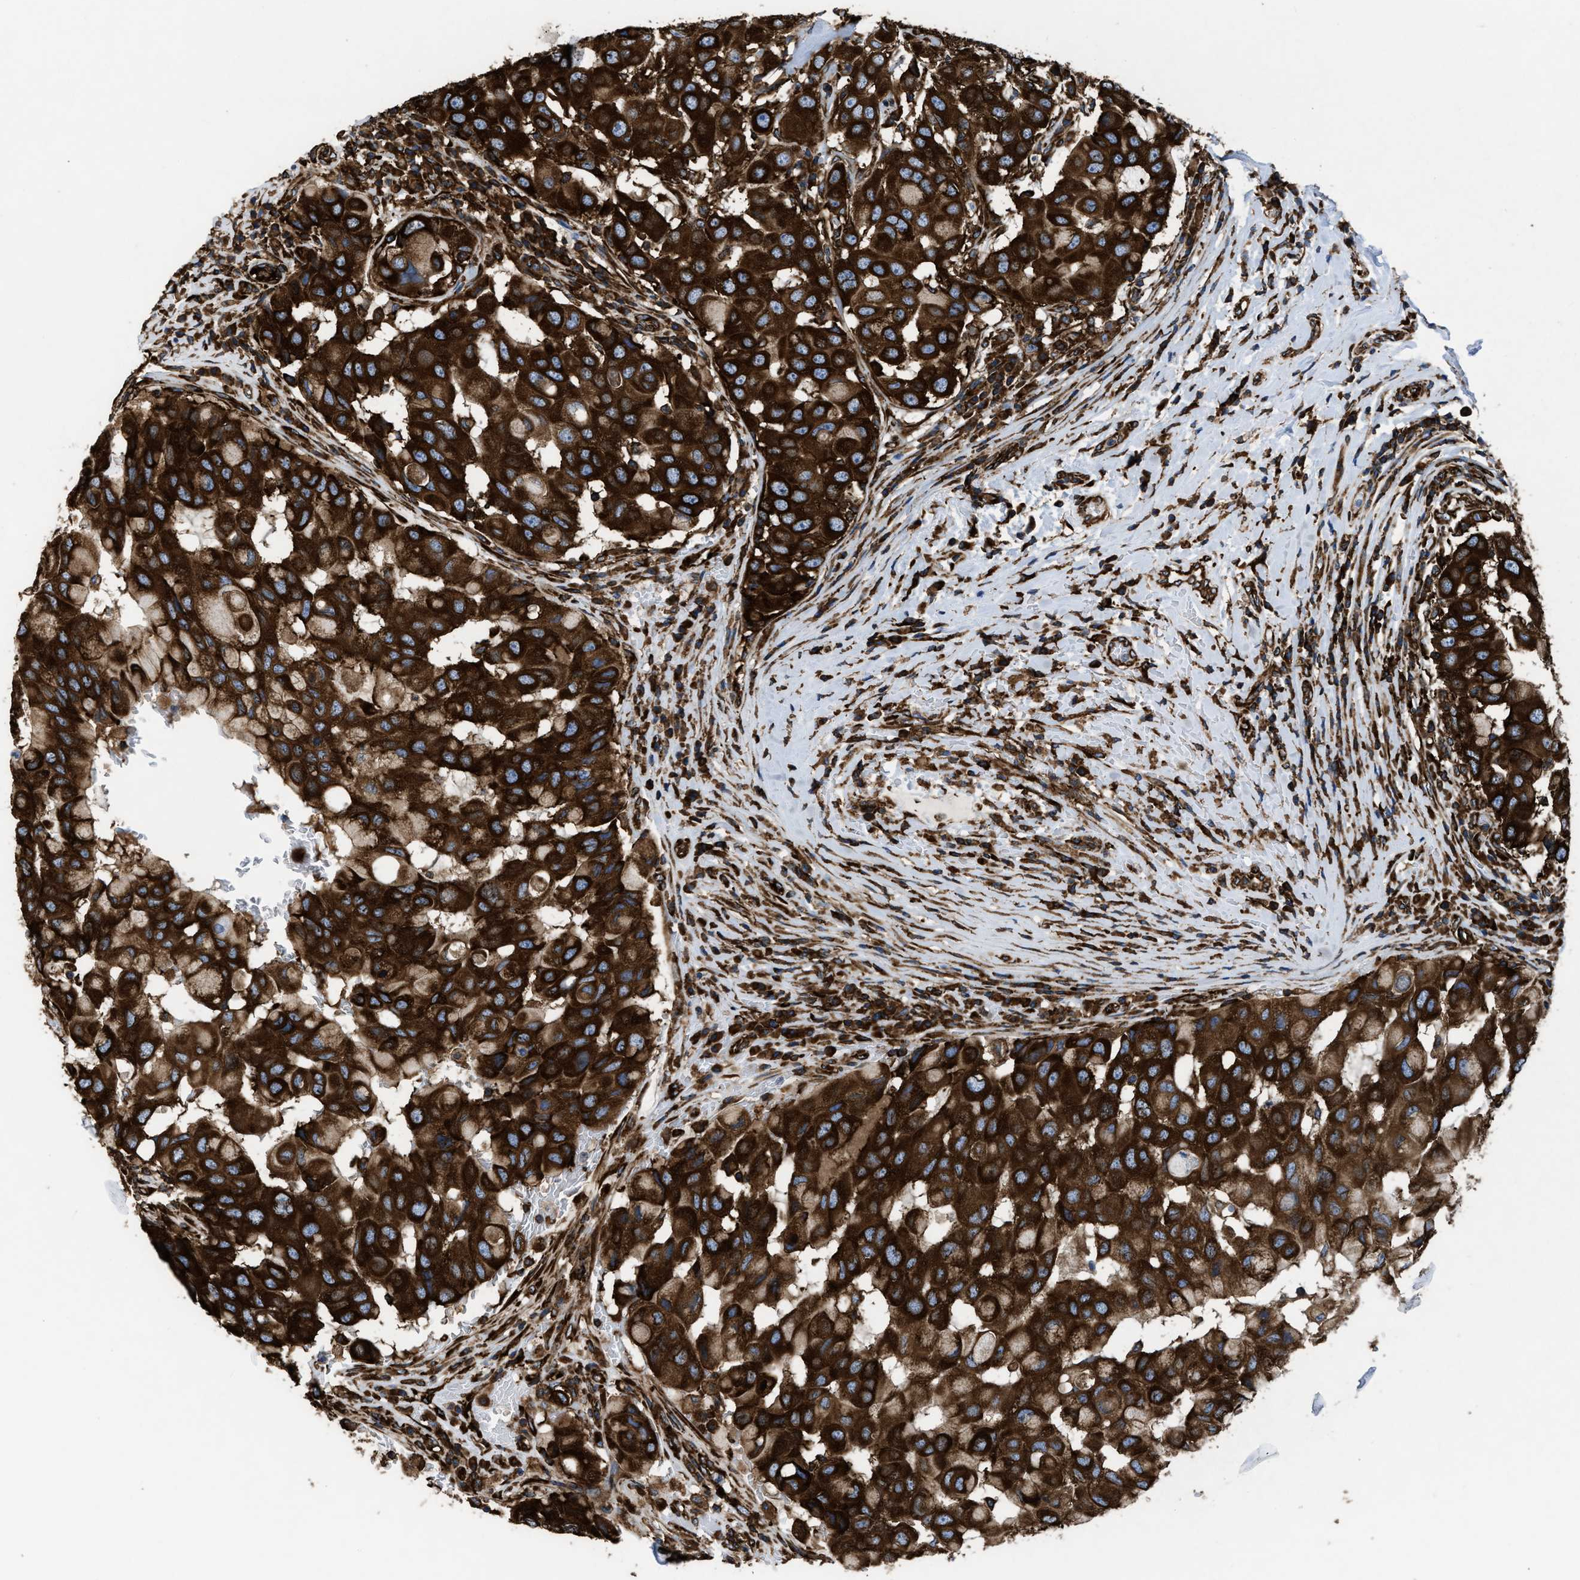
{"staining": {"intensity": "strong", "quantity": ">75%", "location": "cytoplasmic/membranous"}, "tissue": "breast cancer", "cell_type": "Tumor cells", "image_type": "cancer", "snomed": [{"axis": "morphology", "description": "Duct carcinoma"}, {"axis": "topography", "description": "Breast"}], "caption": "Tumor cells display high levels of strong cytoplasmic/membranous expression in approximately >75% of cells in human intraductal carcinoma (breast).", "gene": "CAPRIN1", "patient": {"sex": "female", "age": 27}}